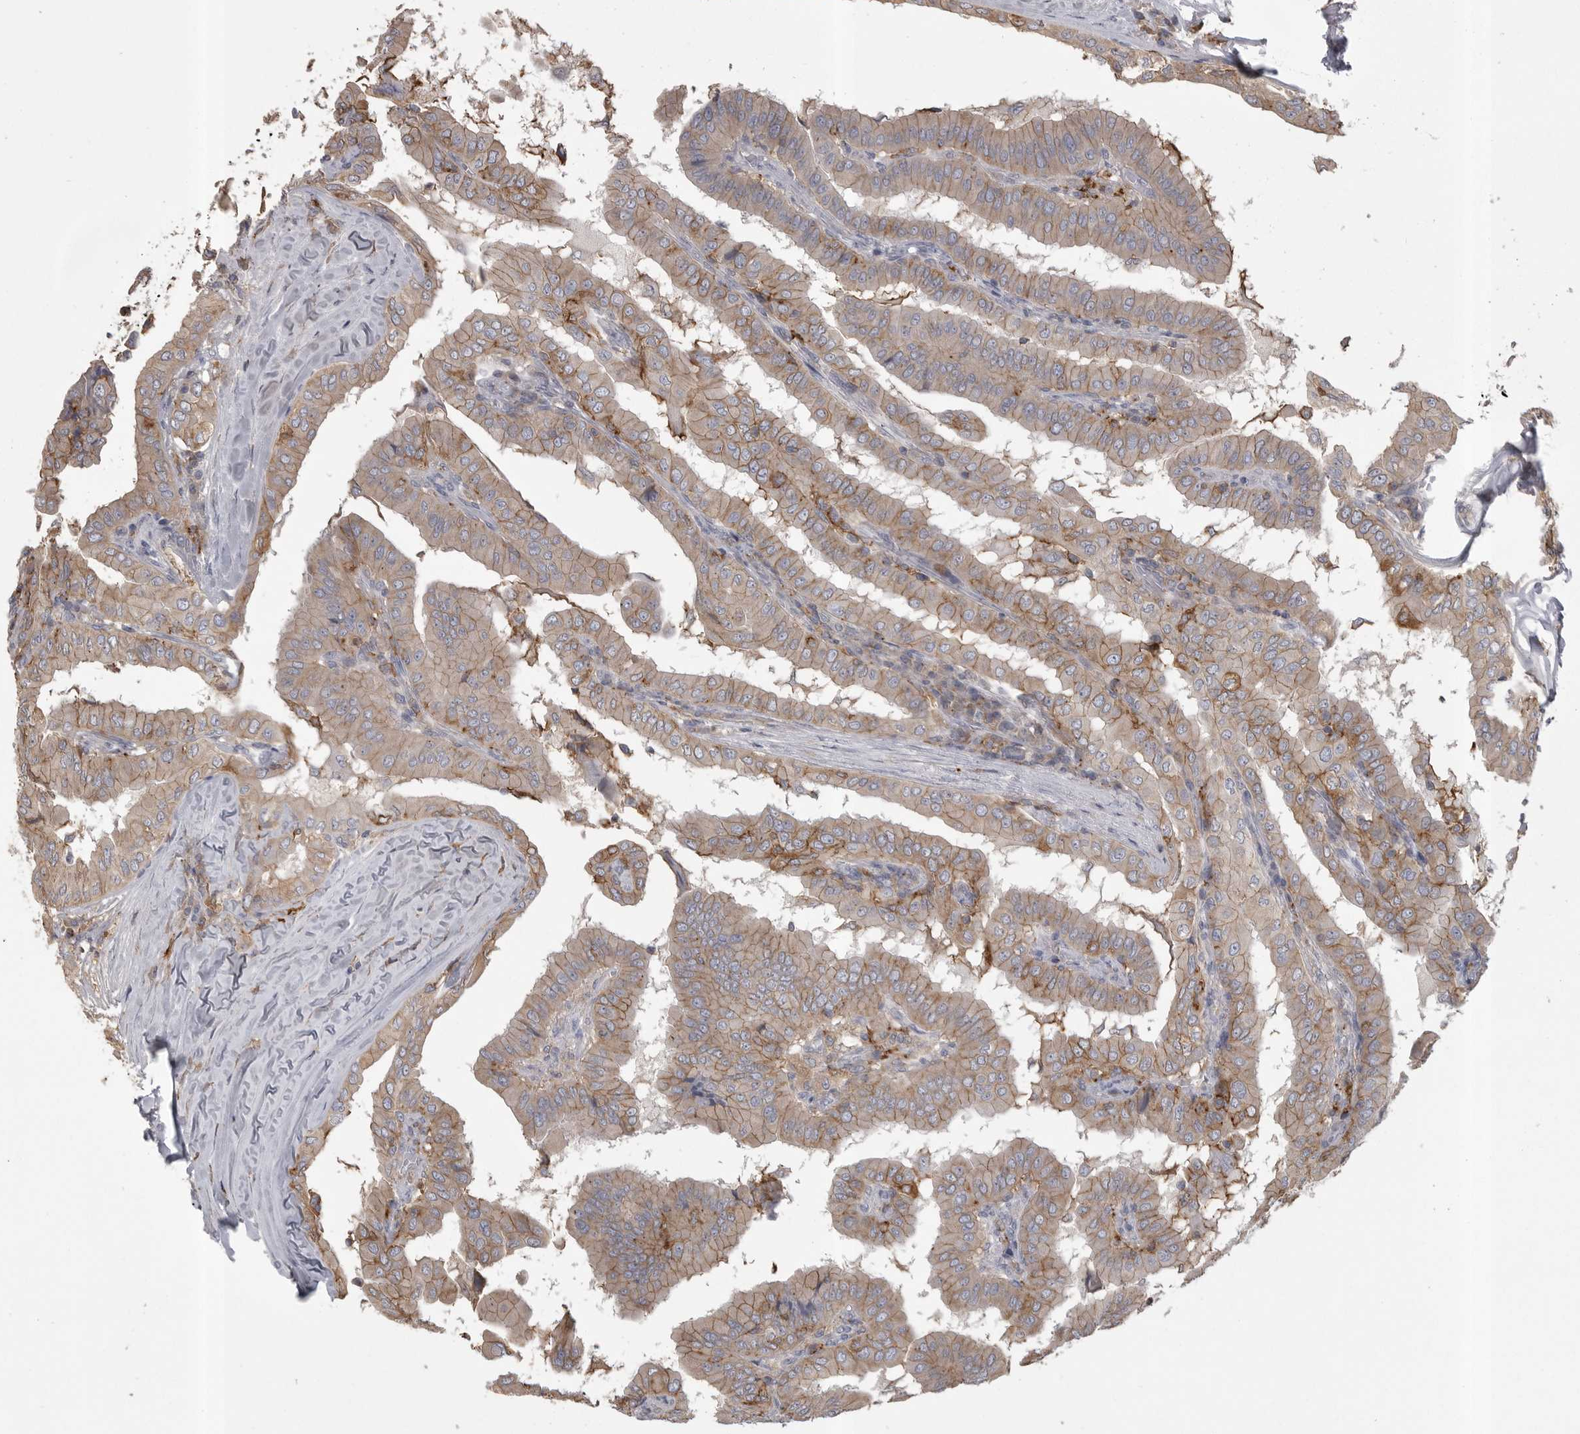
{"staining": {"intensity": "weak", "quantity": ">75%", "location": "cytoplasmic/membranous"}, "tissue": "thyroid cancer", "cell_type": "Tumor cells", "image_type": "cancer", "snomed": [{"axis": "morphology", "description": "Papillary adenocarcinoma, NOS"}, {"axis": "topography", "description": "Thyroid gland"}], "caption": "Brown immunohistochemical staining in thyroid cancer (papillary adenocarcinoma) demonstrates weak cytoplasmic/membranous positivity in approximately >75% of tumor cells. (brown staining indicates protein expression, while blue staining denotes nuclei).", "gene": "CMTM6", "patient": {"sex": "male", "age": 33}}